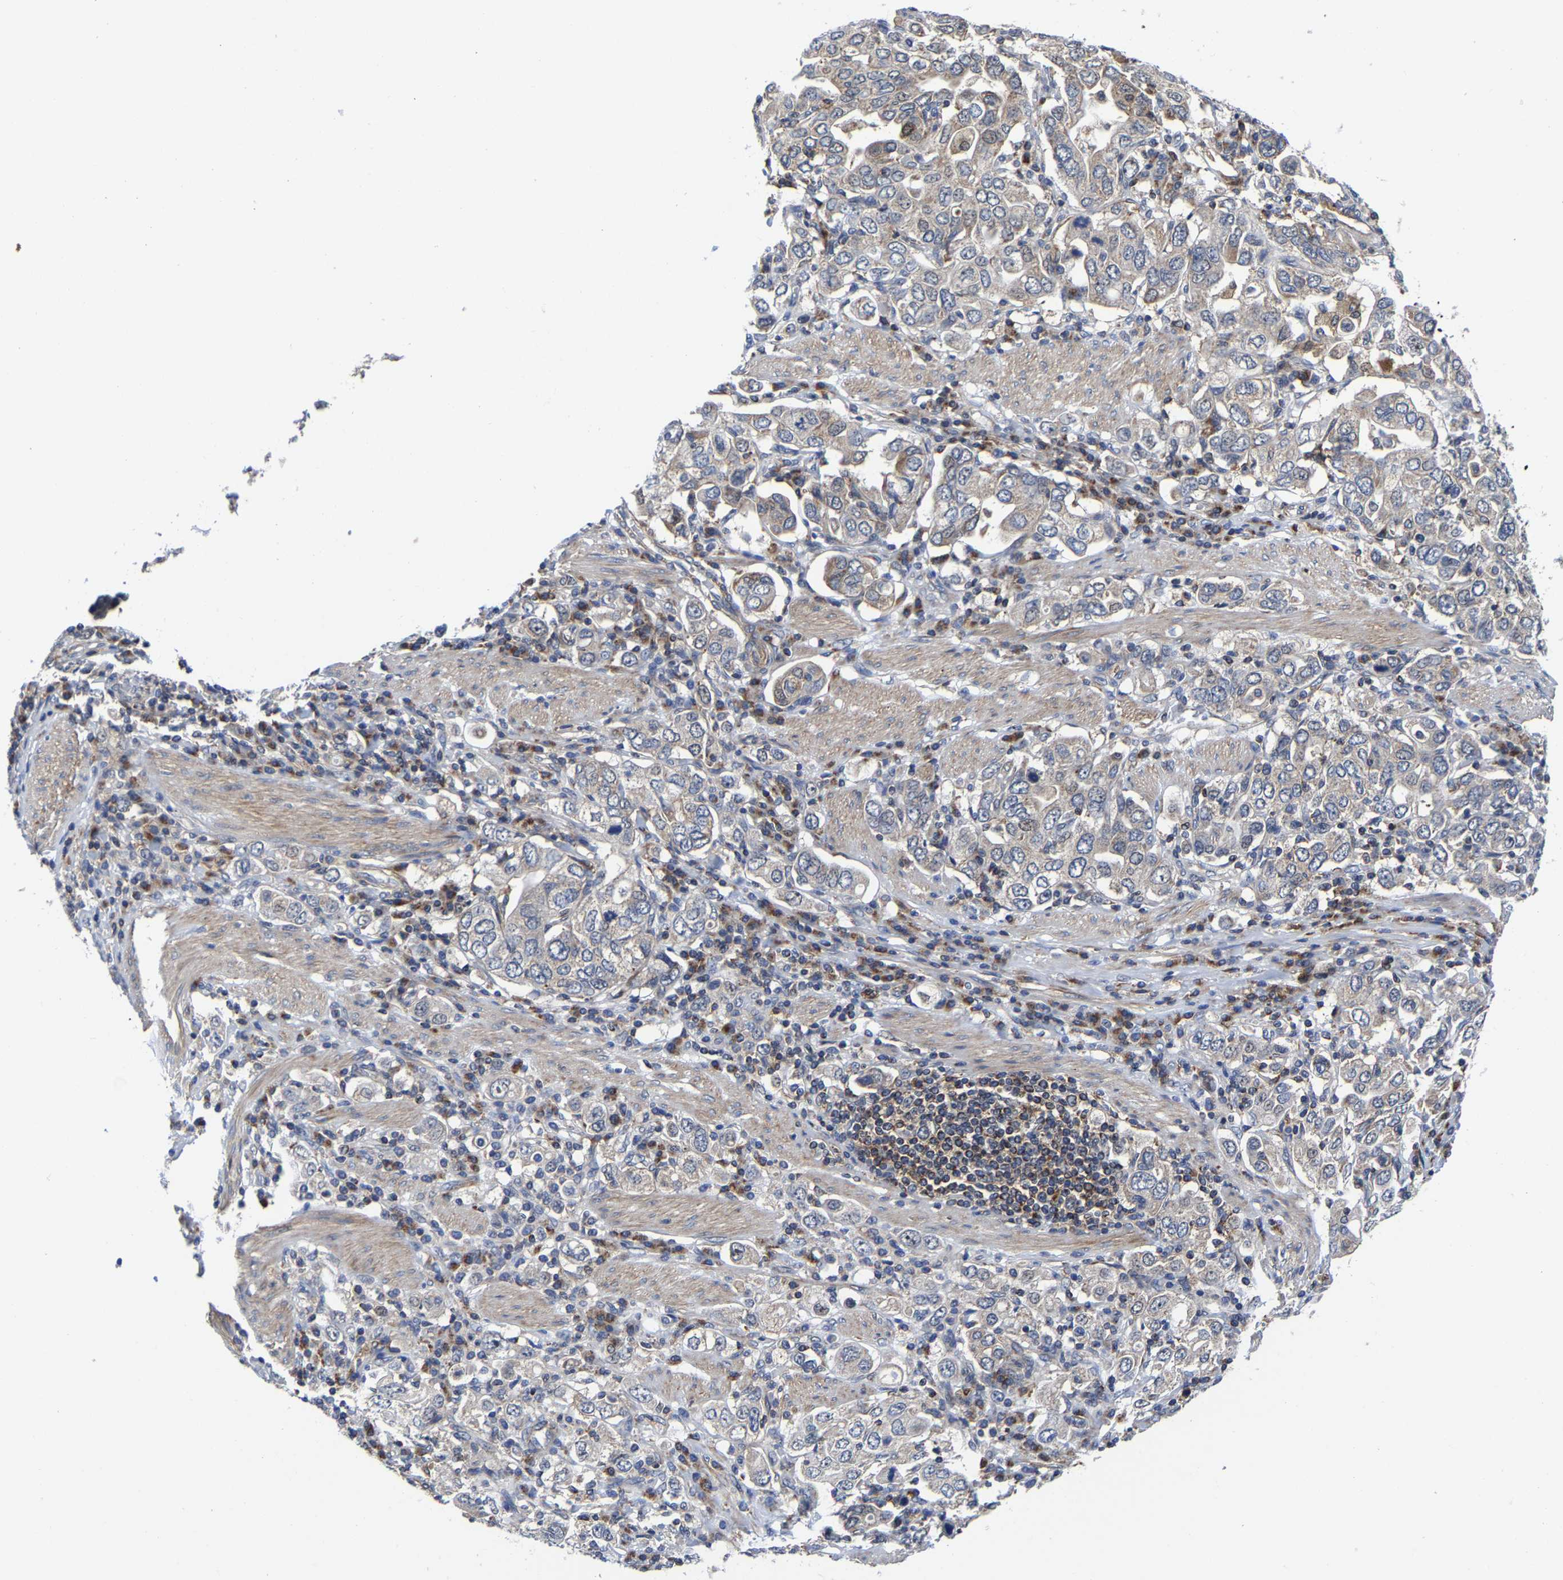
{"staining": {"intensity": "weak", "quantity": "<25%", "location": "cytoplasmic/membranous"}, "tissue": "stomach cancer", "cell_type": "Tumor cells", "image_type": "cancer", "snomed": [{"axis": "morphology", "description": "Adenocarcinoma, NOS"}, {"axis": "topography", "description": "Stomach, upper"}], "caption": "Tumor cells show no significant protein positivity in stomach adenocarcinoma.", "gene": "PFKFB3", "patient": {"sex": "male", "age": 62}}